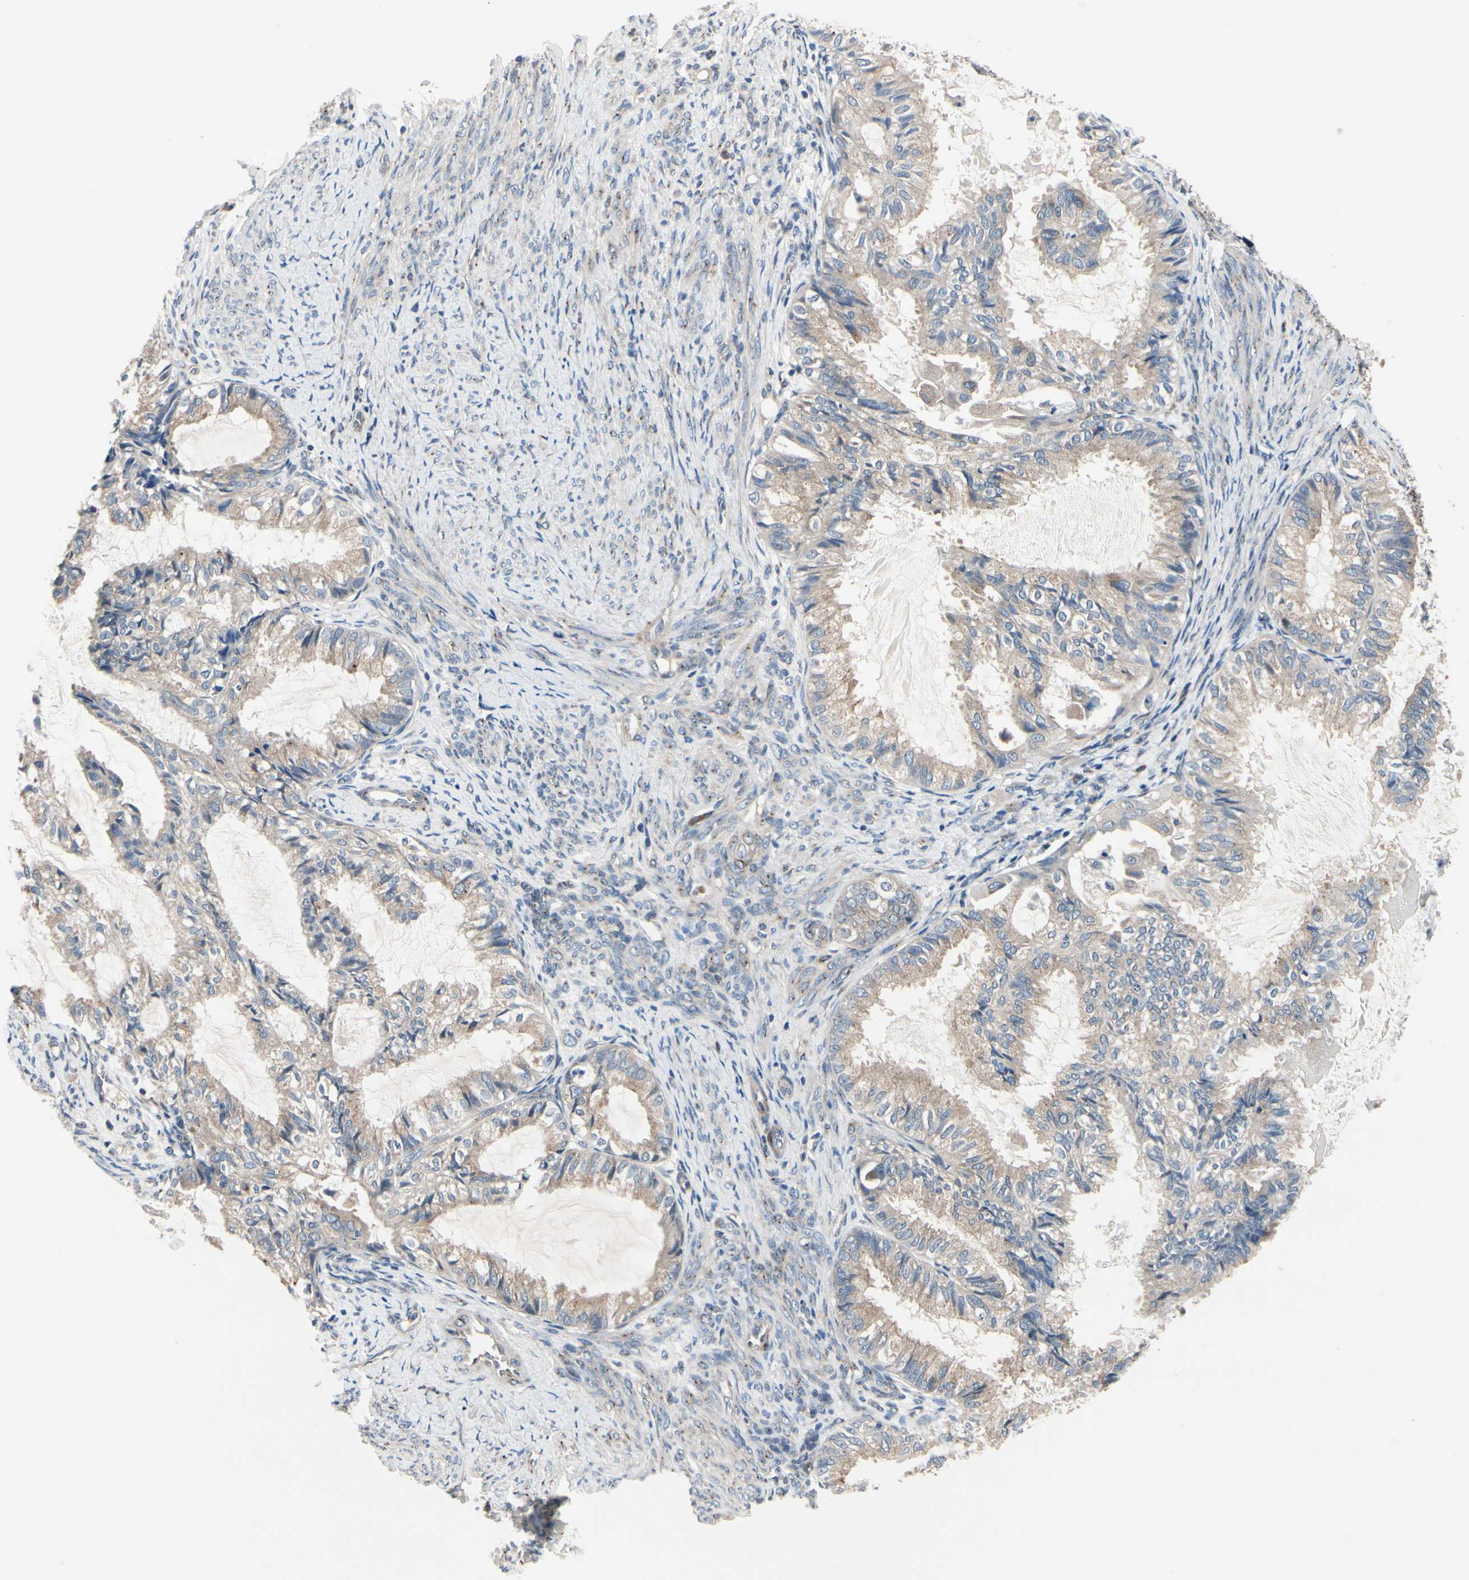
{"staining": {"intensity": "weak", "quantity": "25%-75%", "location": "cytoplasmic/membranous"}, "tissue": "cervical cancer", "cell_type": "Tumor cells", "image_type": "cancer", "snomed": [{"axis": "morphology", "description": "Normal tissue, NOS"}, {"axis": "morphology", "description": "Adenocarcinoma, NOS"}, {"axis": "topography", "description": "Cervix"}, {"axis": "topography", "description": "Endometrium"}], "caption": "A high-resolution photomicrograph shows immunohistochemistry staining of cervical cancer, which displays weak cytoplasmic/membranous positivity in approximately 25%-75% of tumor cells.", "gene": "PRKAR2B", "patient": {"sex": "female", "age": 86}}